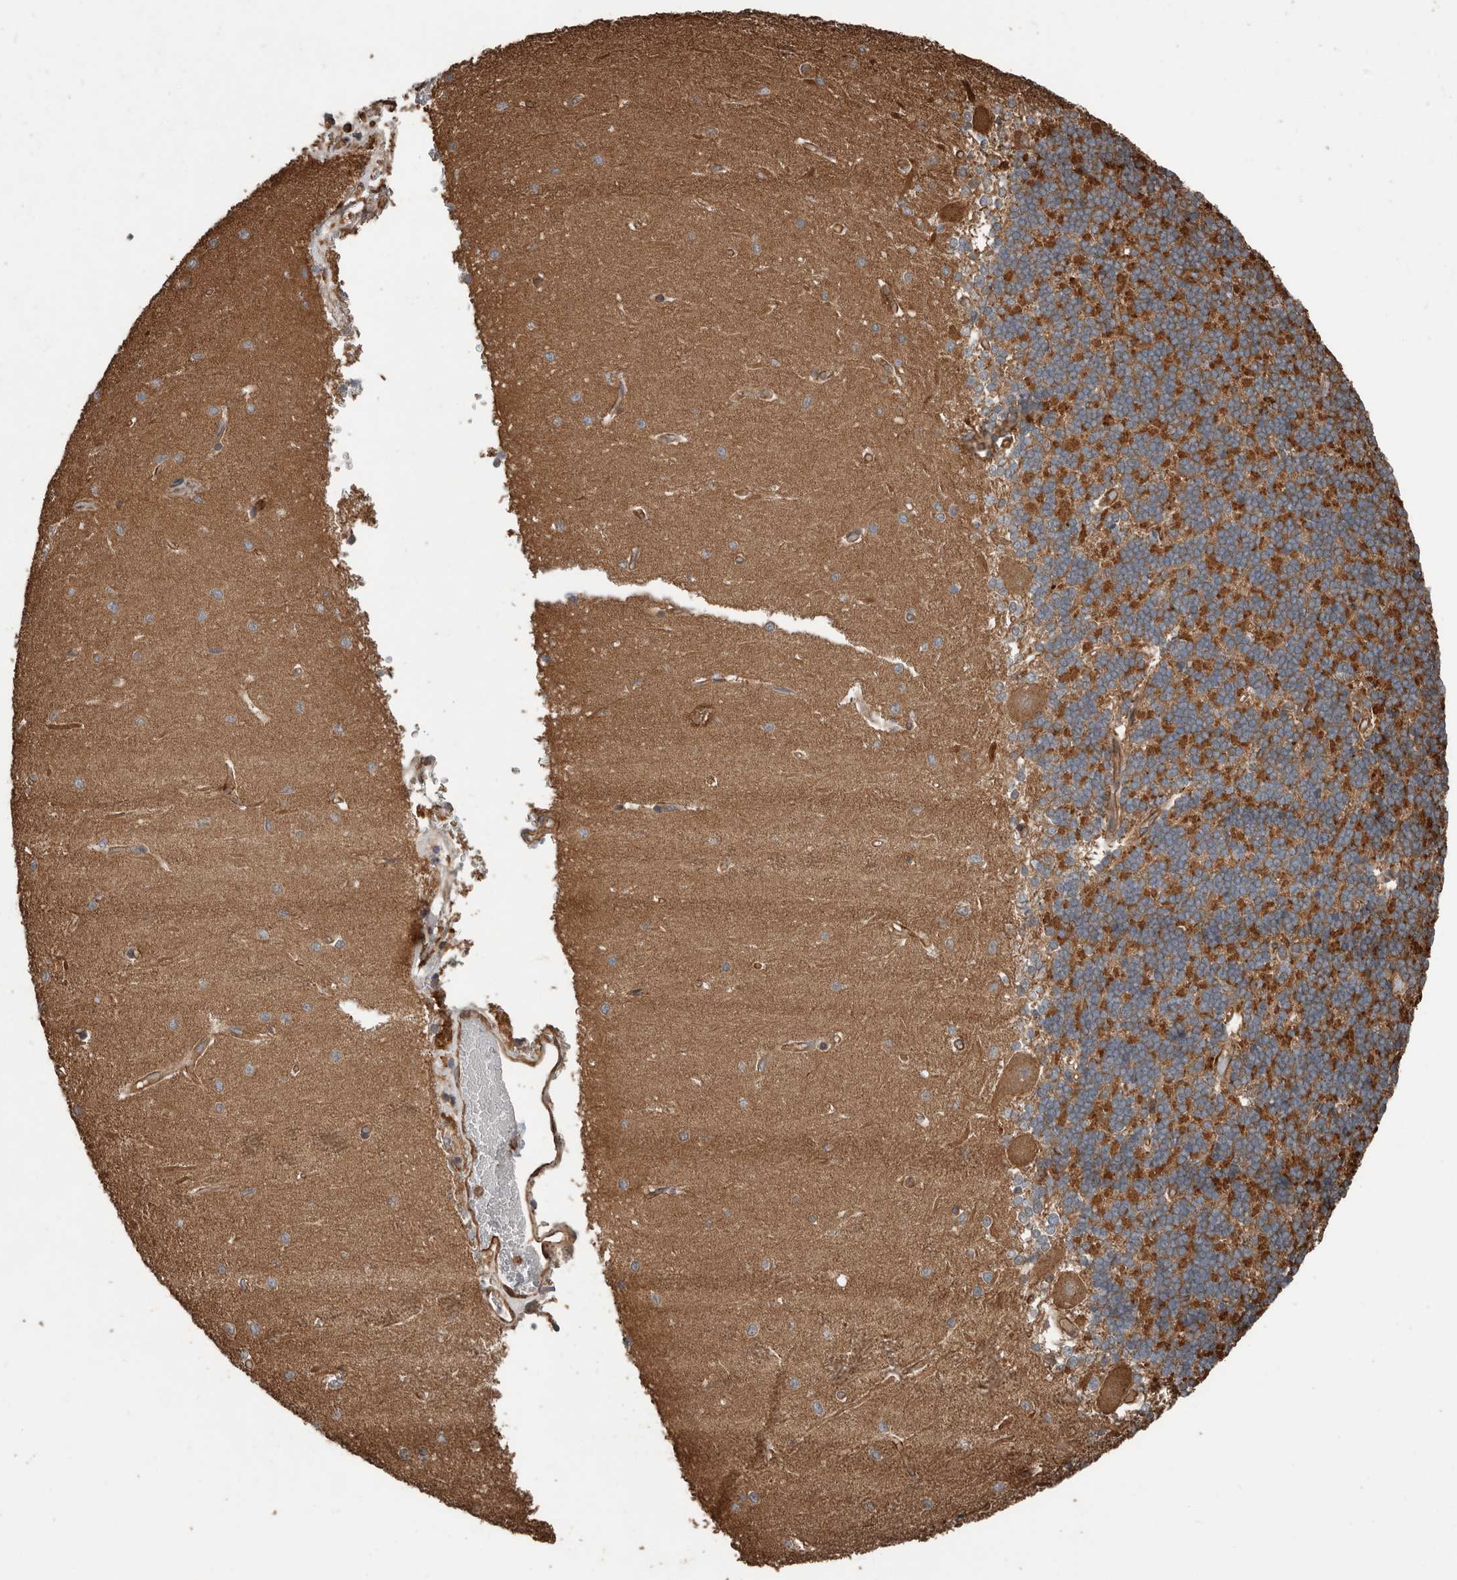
{"staining": {"intensity": "strong", "quantity": ">75%", "location": "cytoplasmic/membranous"}, "tissue": "cerebellum", "cell_type": "Cells in granular layer", "image_type": "normal", "snomed": [{"axis": "morphology", "description": "Normal tissue, NOS"}, {"axis": "topography", "description": "Cerebellum"}], "caption": "Unremarkable cerebellum demonstrates strong cytoplasmic/membranous positivity in about >75% of cells in granular layer, visualized by immunohistochemistry. (DAB (3,3'-diaminobenzidine) IHC with brightfield microscopy, high magnification).", "gene": "YOD1", "patient": {"sex": "male", "age": 37}}